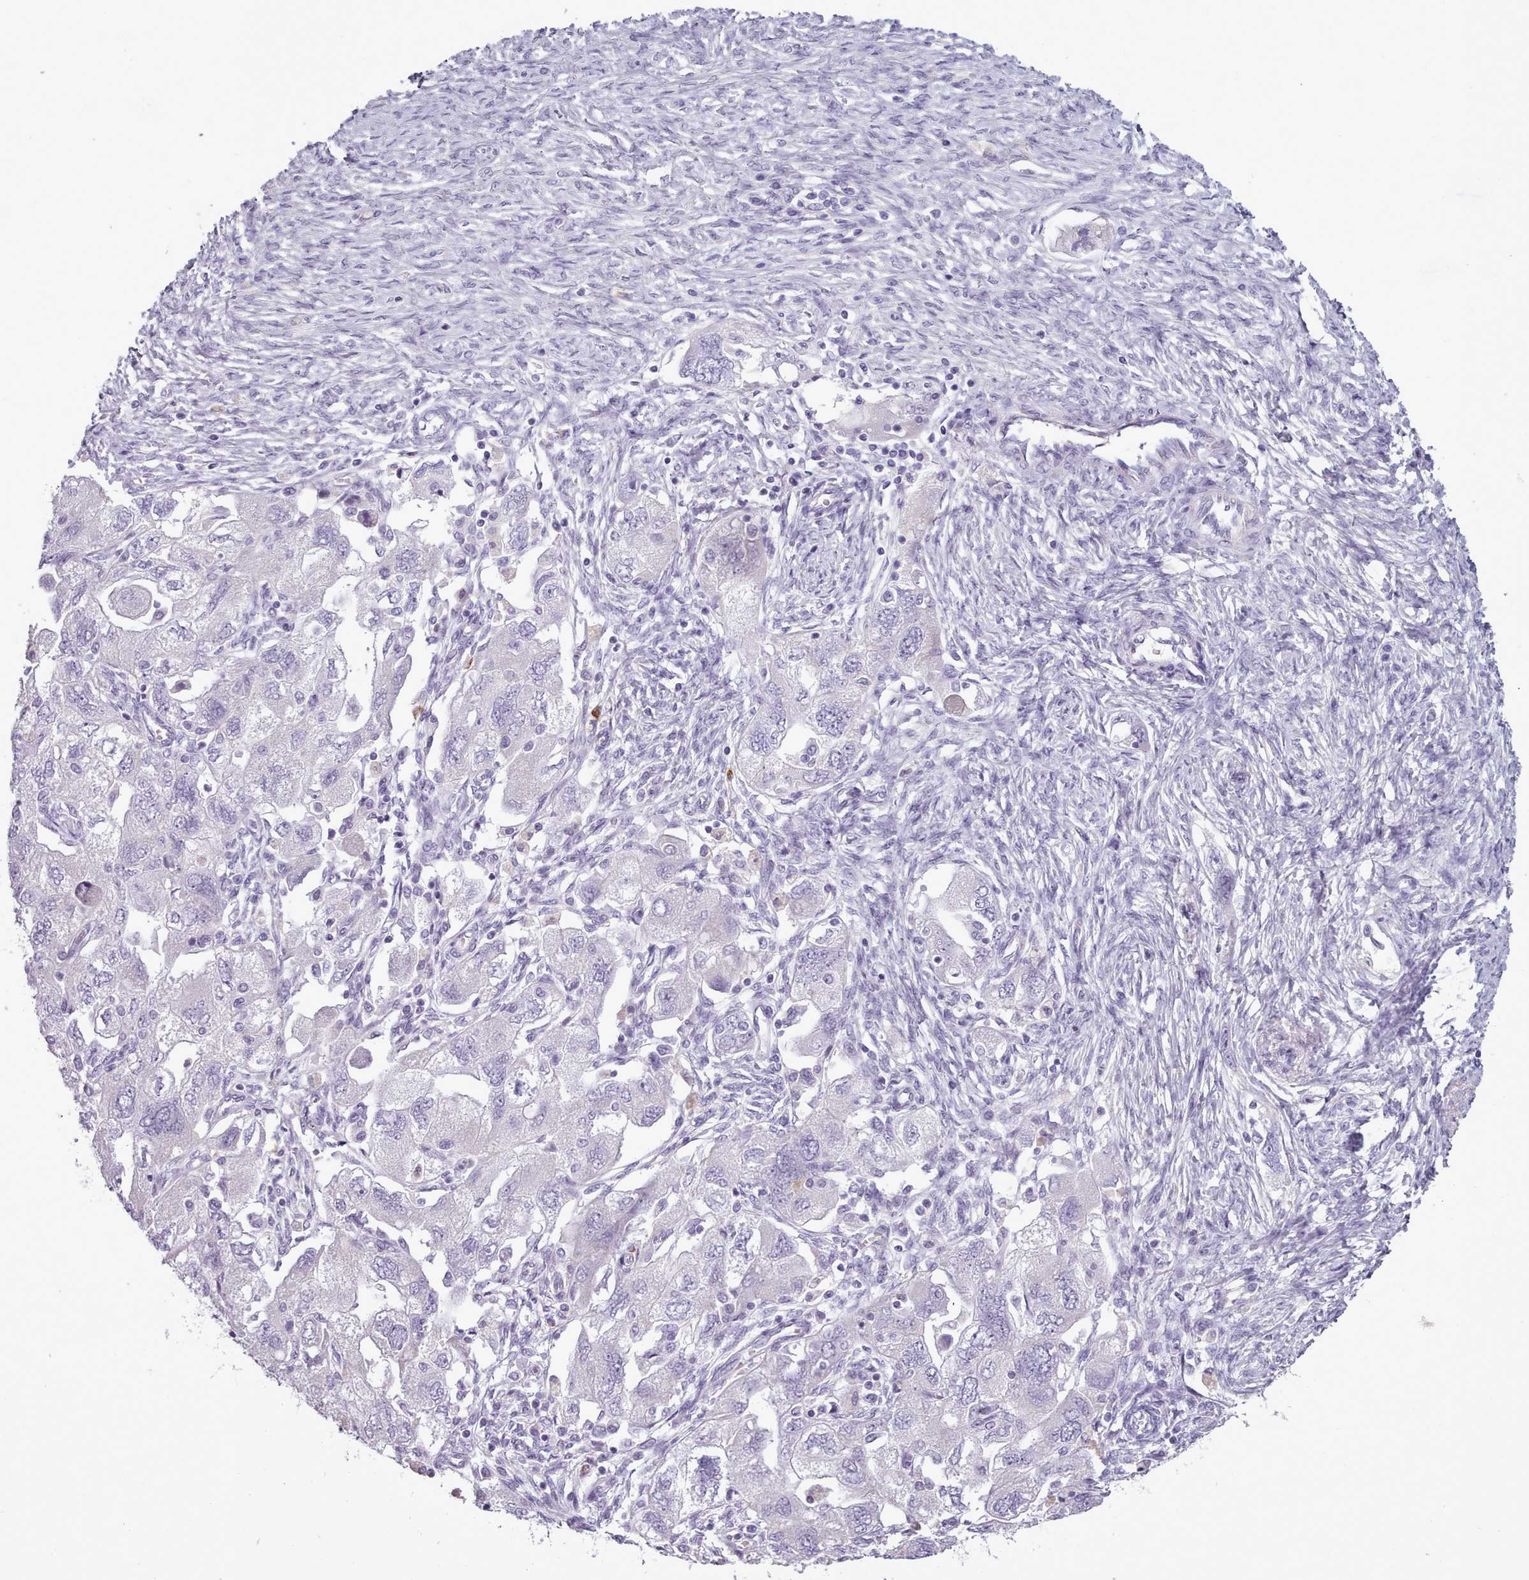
{"staining": {"intensity": "negative", "quantity": "none", "location": "none"}, "tissue": "ovarian cancer", "cell_type": "Tumor cells", "image_type": "cancer", "snomed": [{"axis": "morphology", "description": "Carcinoma, NOS"}, {"axis": "morphology", "description": "Cystadenocarcinoma, serous, NOS"}, {"axis": "topography", "description": "Ovary"}], "caption": "High power microscopy photomicrograph of an IHC micrograph of ovarian cancer, revealing no significant expression in tumor cells.", "gene": "NDST2", "patient": {"sex": "female", "age": 69}}